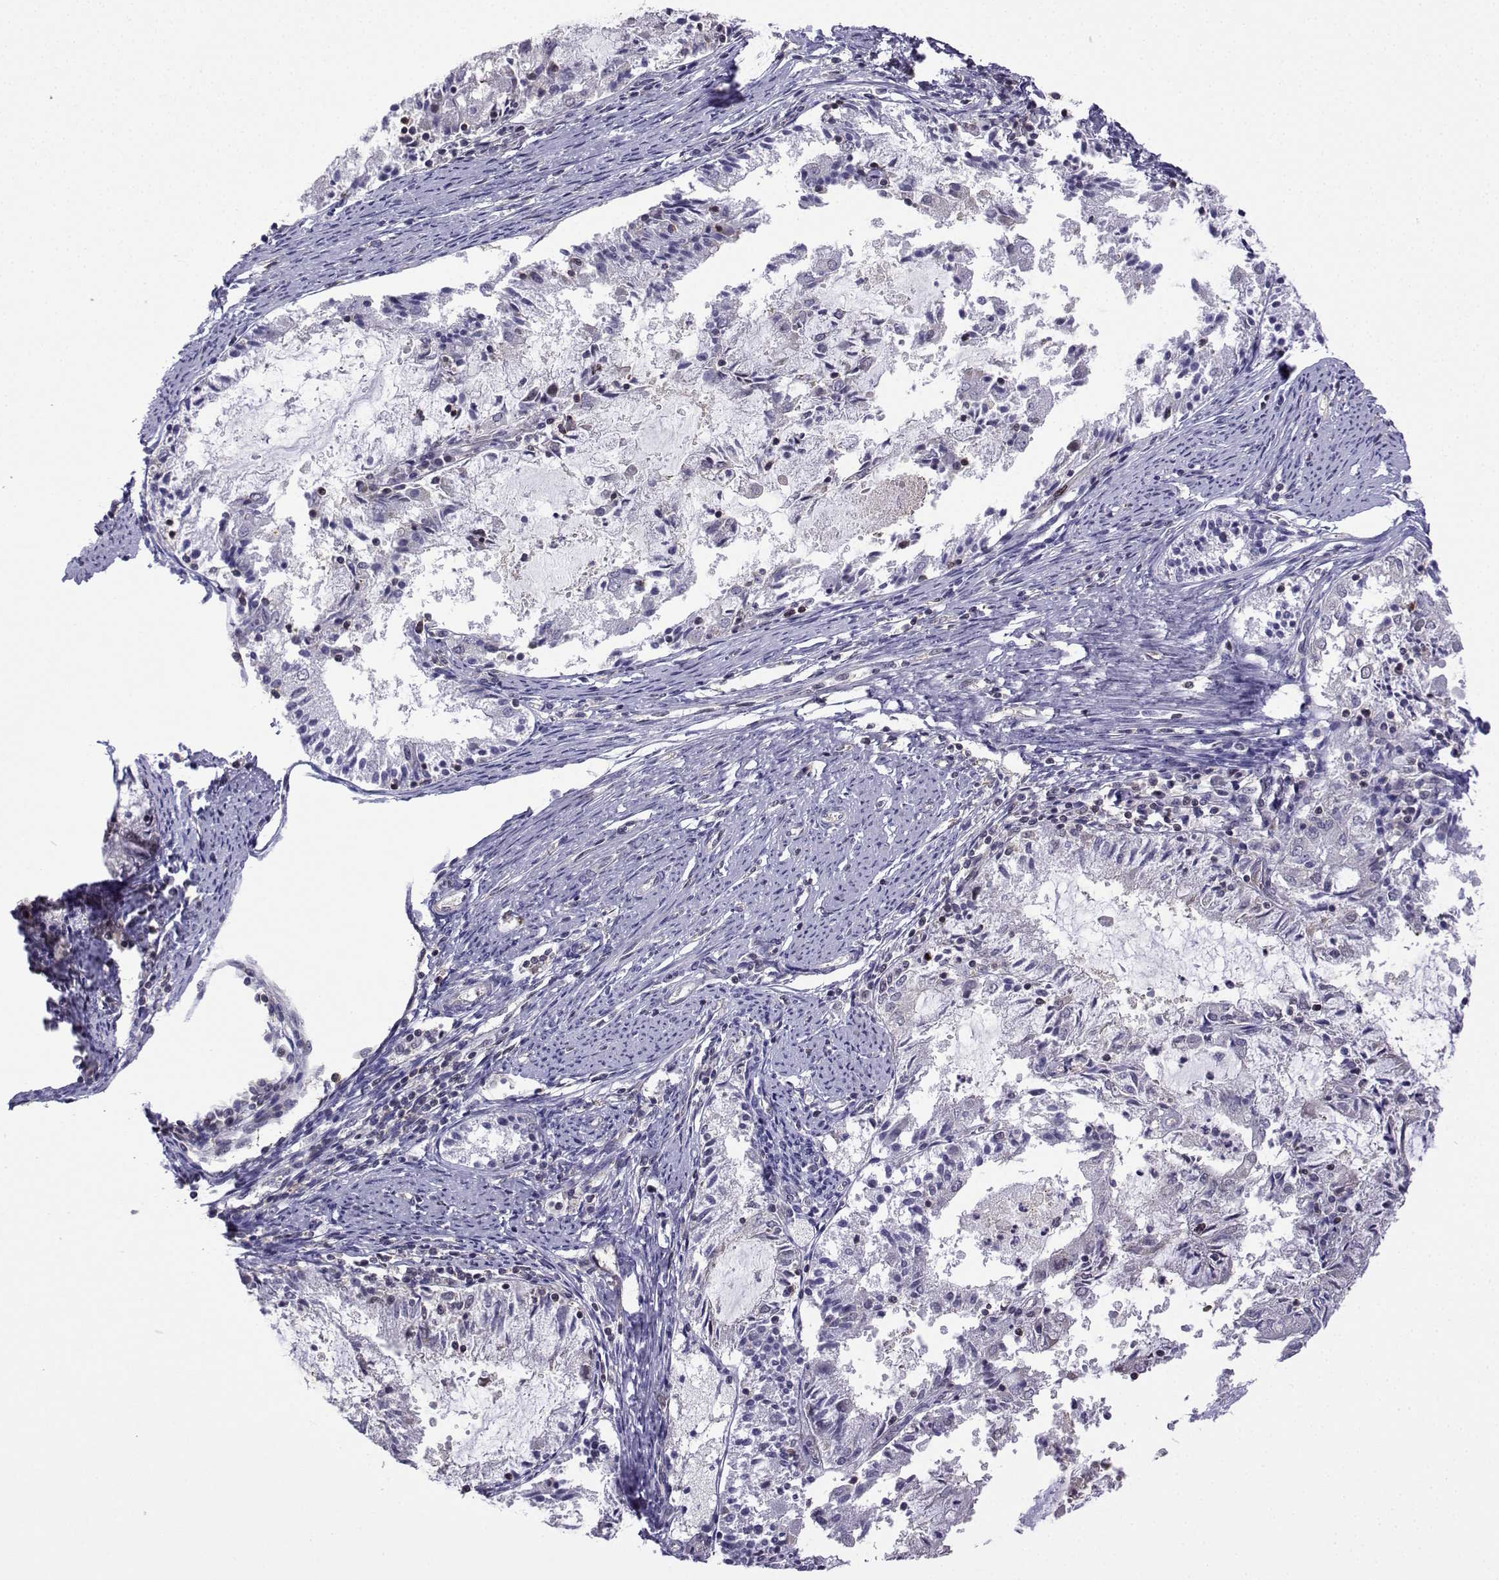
{"staining": {"intensity": "moderate", "quantity": "<25%", "location": "nuclear"}, "tissue": "endometrial cancer", "cell_type": "Tumor cells", "image_type": "cancer", "snomed": [{"axis": "morphology", "description": "Adenocarcinoma, NOS"}, {"axis": "topography", "description": "Endometrium"}], "caption": "Immunohistochemical staining of human endometrial cancer exhibits moderate nuclear protein staining in about <25% of tumor cells.", "gene": "INCENP", "patient": {"sex": "female", "age": 57}}